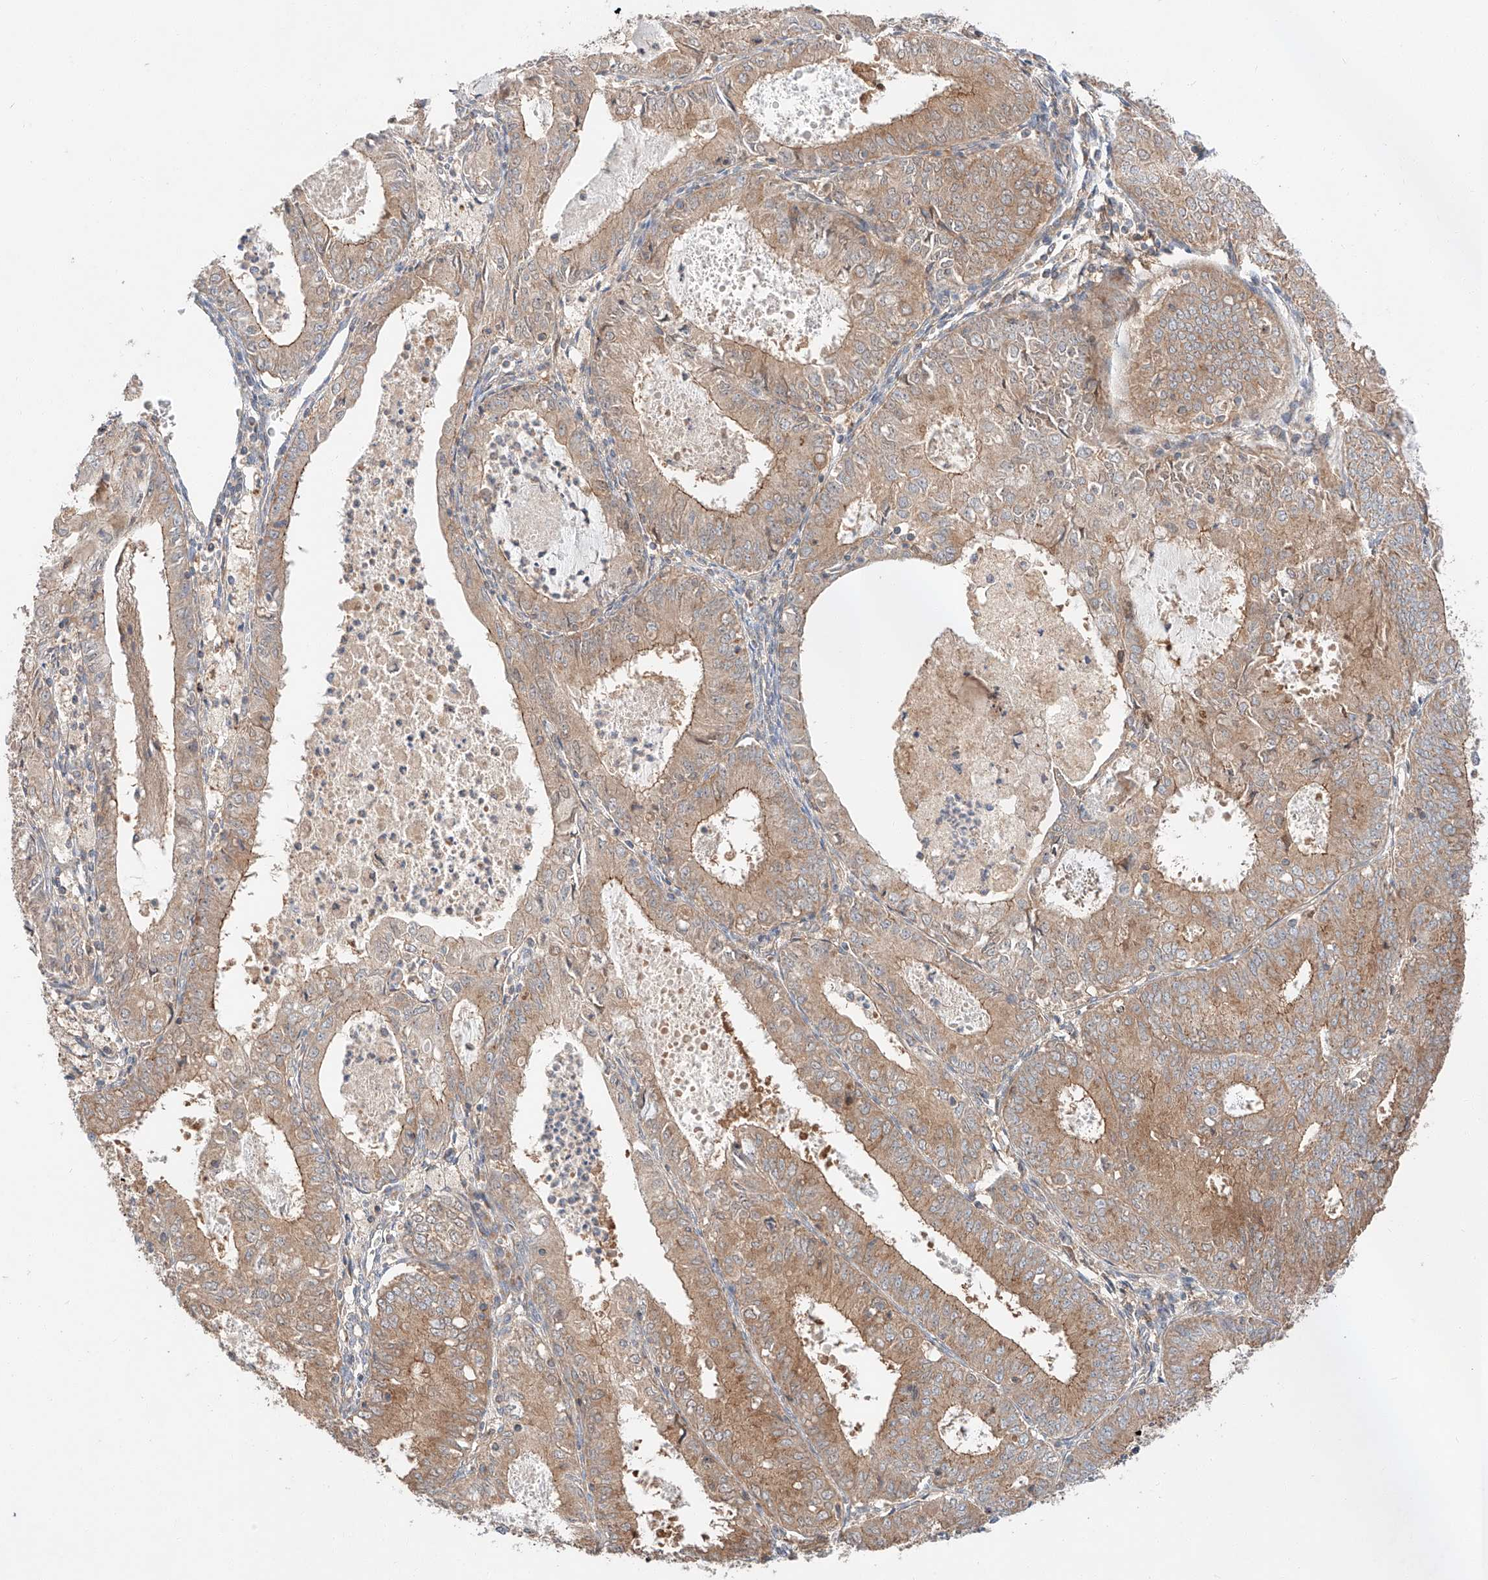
{"staining": {"intensity": "moderate", "quantity": ">75%", "location": "cytoplasmic/membranous"}, "tissue": "endometrial cancer", "cell_type": "Tumor cells", "image_type": "cancer", "snomed": [{"axis": "morphology", "description": "Adenocarcinoma, NOS"}, {"axis": "topography", "description": "Endometrium"}], "caption": "The image displays immunohistochemical staining of endometrial cancer (adenocarcinoma). There is moderate cytoplasmic/membranous staining is identified in about >75% of tumor cells.", "gene": "XPNPEP1", "patient": {"sex": "female", "age": 57}}